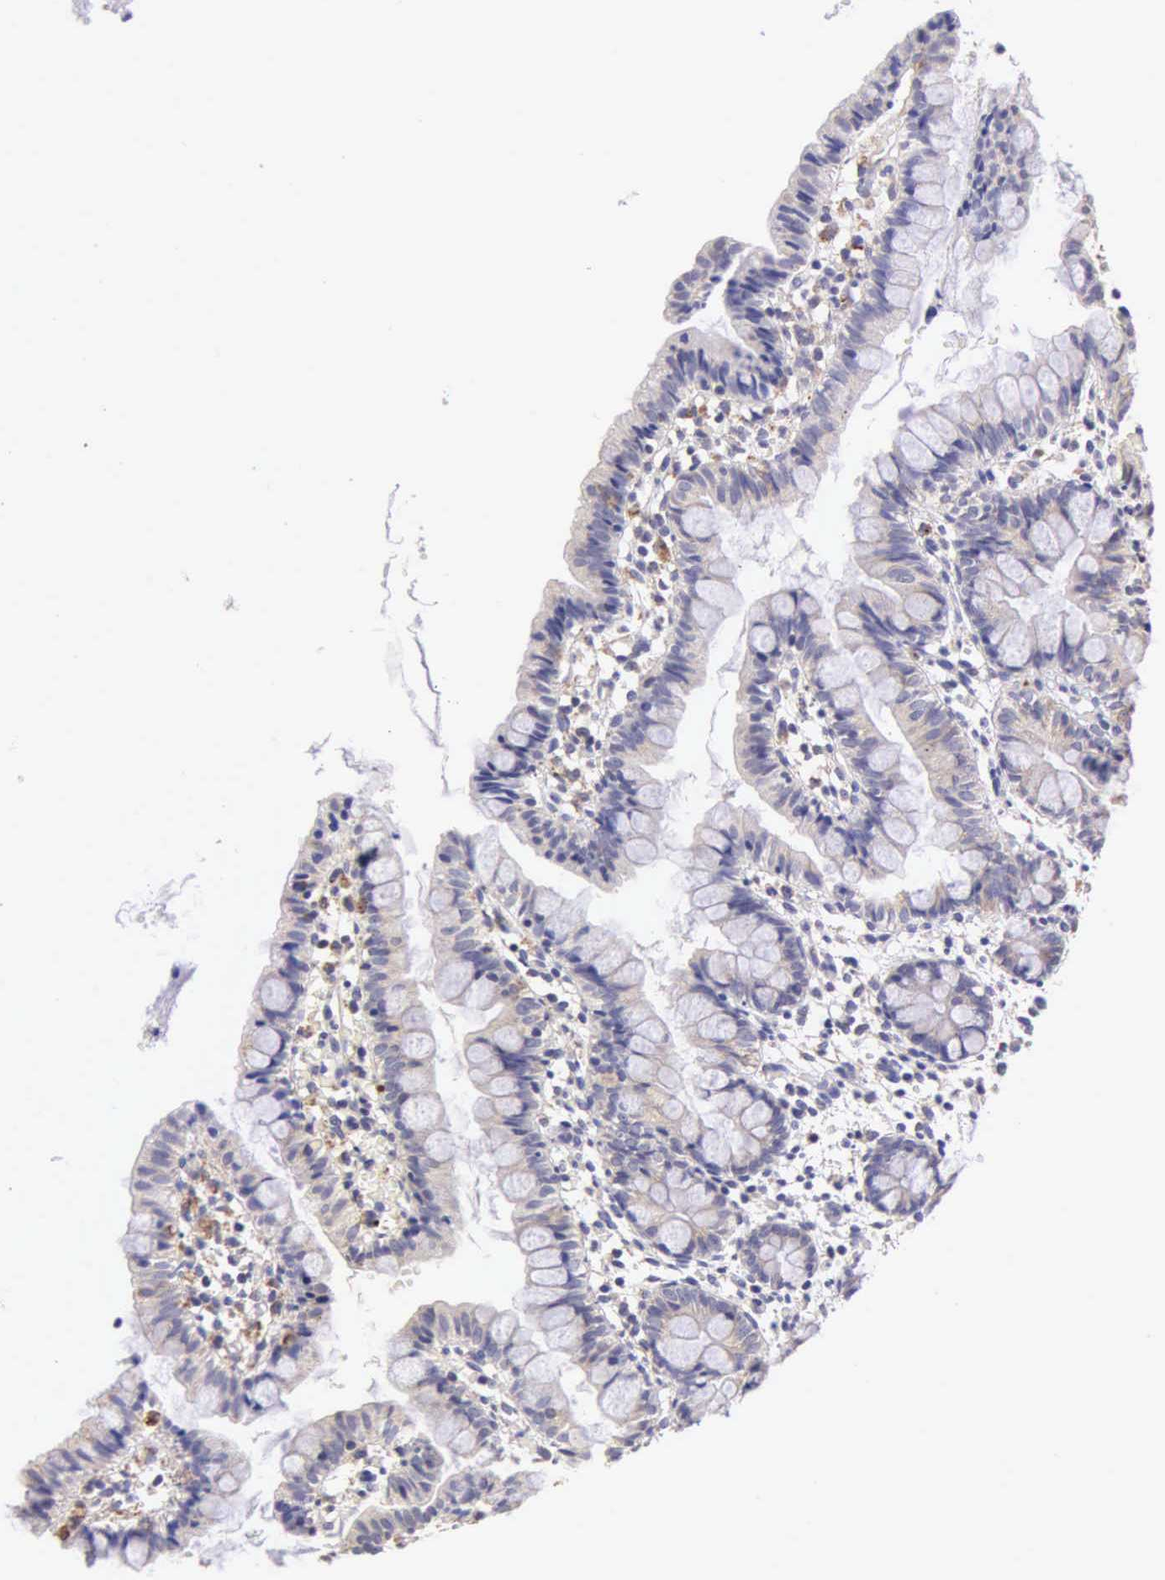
{"staining": {"intensity": "weak", "quantity": "<25%", "location": "cytoplasmic/membranous"}, "tissue": "small intestine", "cell_type": "Glandular cells", "image_type": "normal", "snomed": [{"axis": "morphology", "description": "Normal tissue, NOS"}, {"axis": "topography", "description": "Small intestine"}], "caption": "Immunohistochemical staining of benign small intestine reveals no significant positivity in glandular cells.", "gene": "ESR1", "patient": {"sex": "male", "age": 1}}